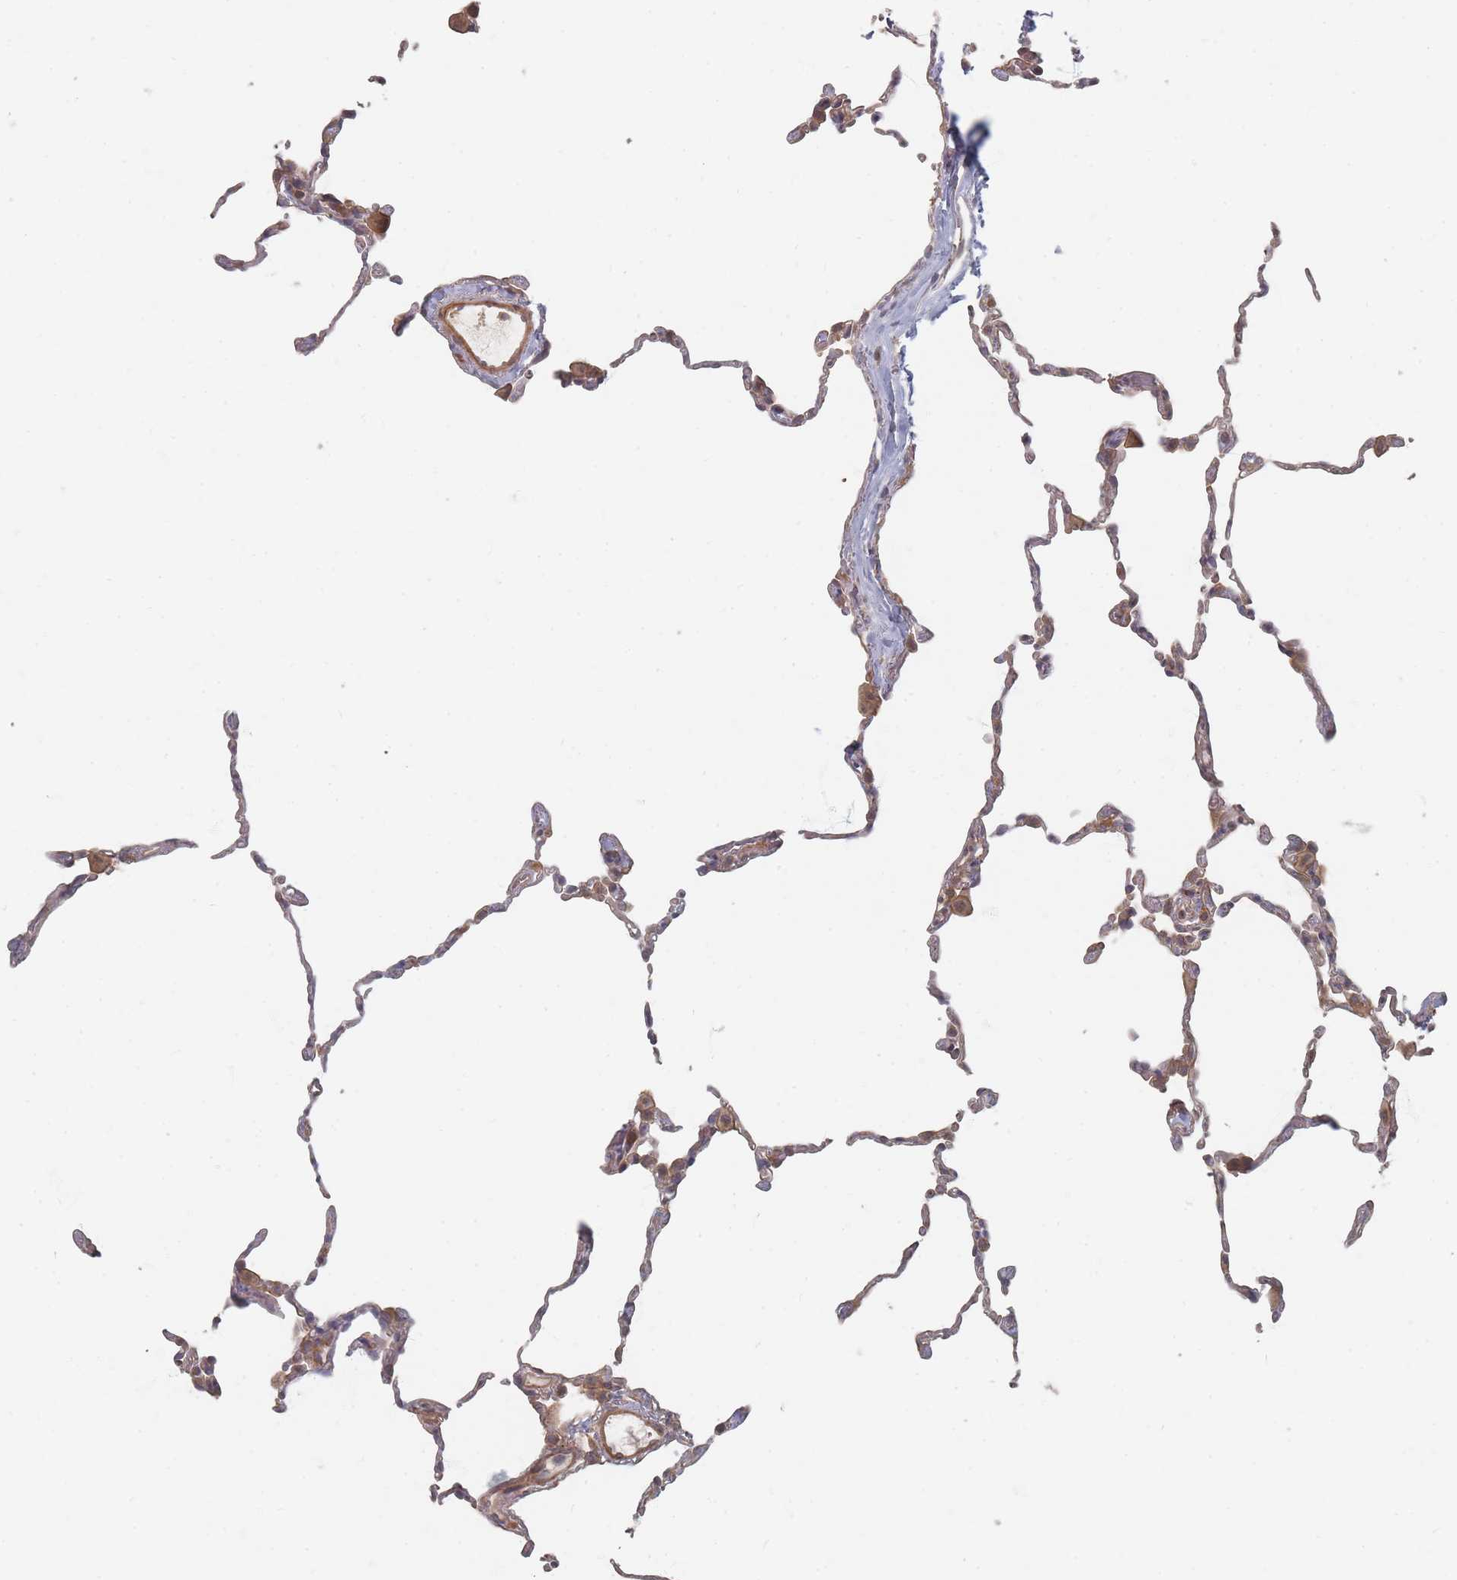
{"staining": {"intensity": "moderate", "quantity": "<25%", "location": "cytoplasmic/membranous"}, "tissue": "lung", "cell_type": "Alveolar cells", "image_type": "normal", "snomed": [{"axis": "morphology", "description": "Normal tissue, NOS"}, {"axis": "topography", "description": "Lung"}], "caption": "This photomicrograph demonstrates immunohistochemistry (IHC) staining of benign lung, with low moderate cytoplasmic/membranous staining in approximately <25% of alveolar cells.", "gene": "GLE1", "patient": {"sex": "female", "age": 57}}